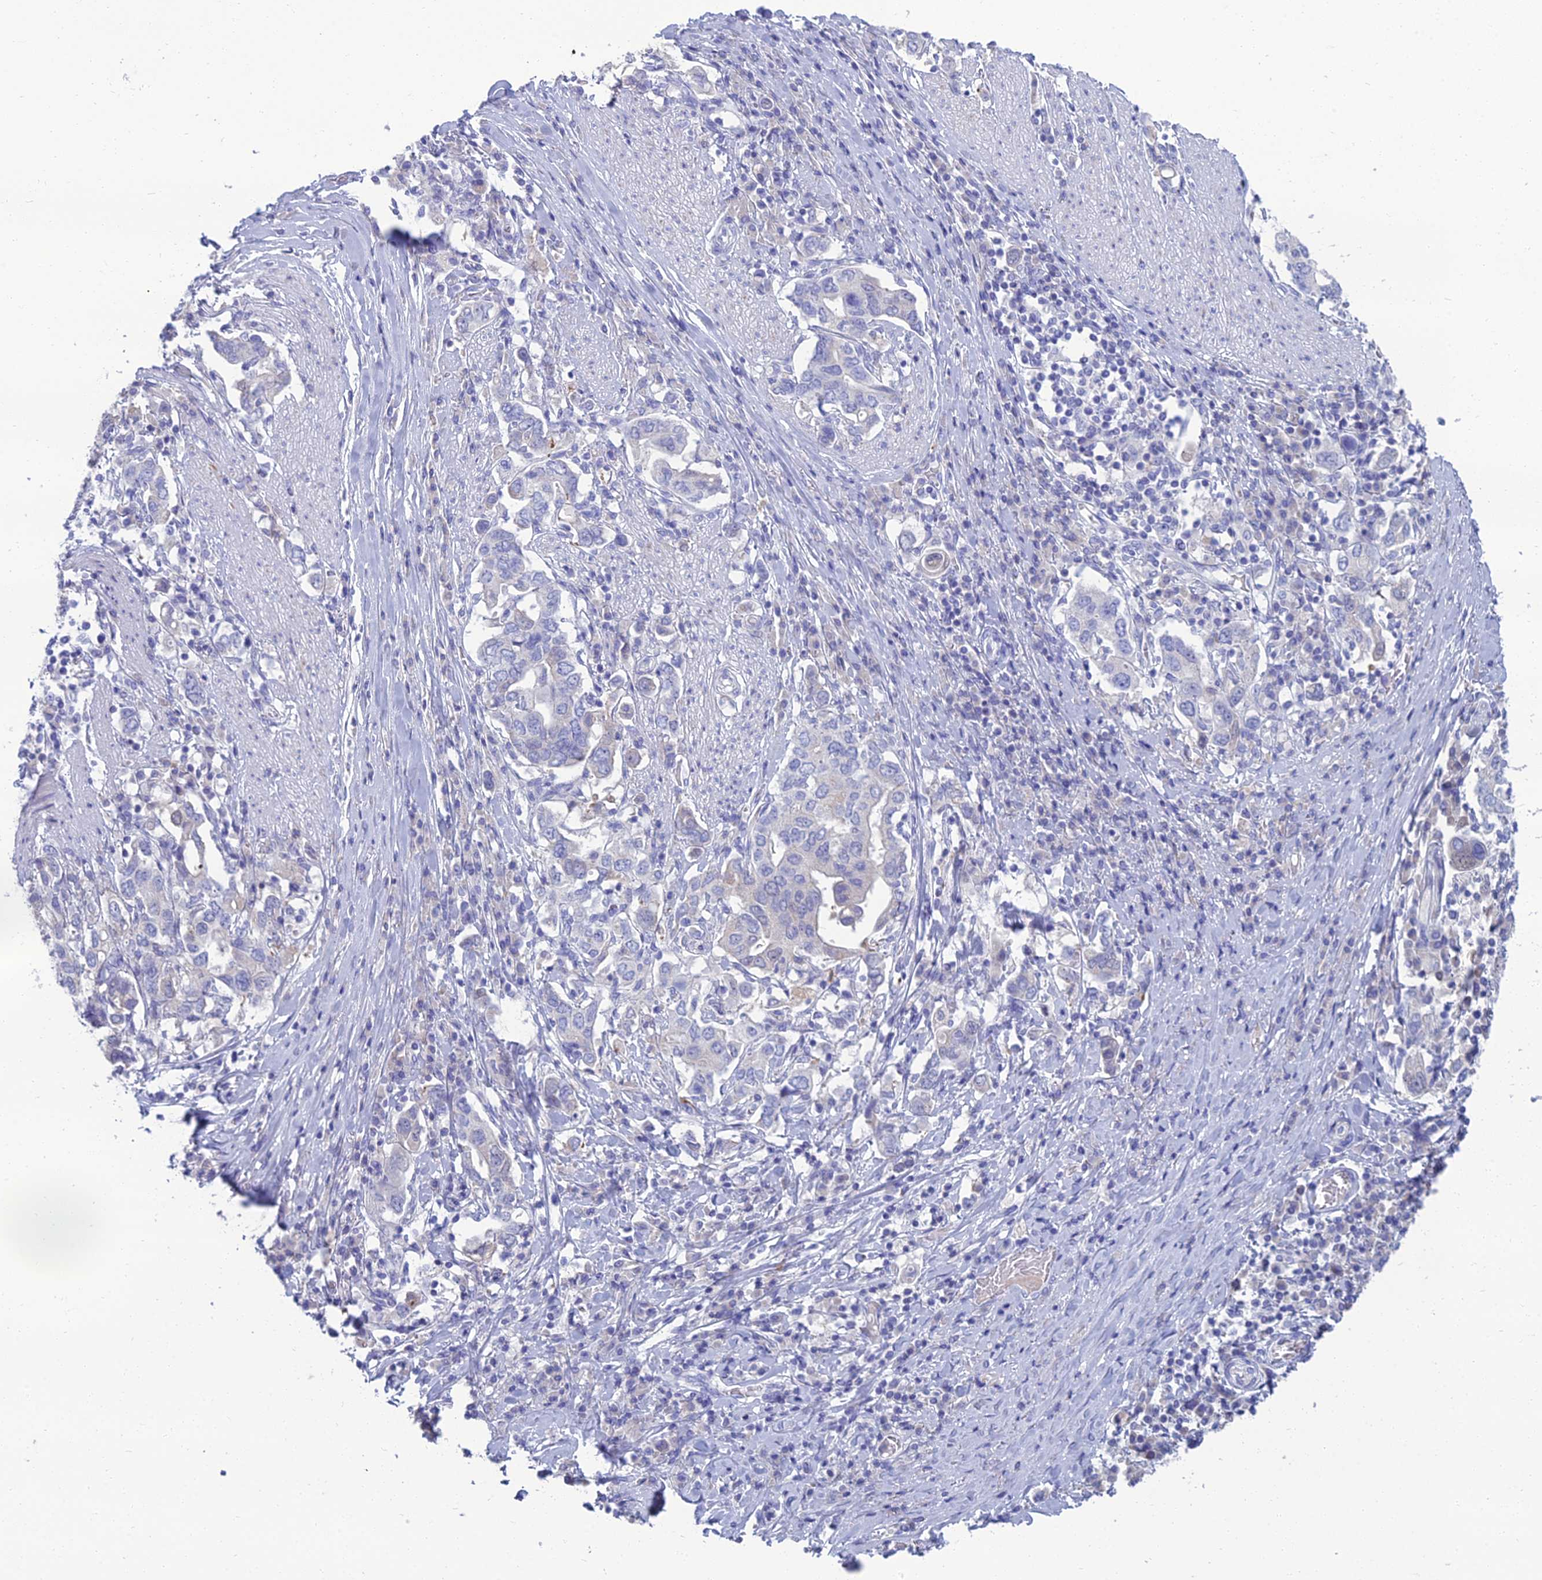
{"staining": {"intensity": "negative", "quantity": "none", "location": "none"}, "tissue": "stomach cancer", "cell_type": "Tumor cells", "image_type": "cancer", "snomed": [{"axis": "morphology", "description": "Adenocarcinoma, NOS"}, {"axis": "topography", "description": "Stomach, upper"}, {"axis": "topography", "description": "Stomach"}], "caption": "Tumor cells are negative for brown protein staining in adenocarcinoma (stomach). (Brightfield microscopy of DAB (3,3'-diaminobenzidine) IHC at high magnification).", "gene": "SPTLC3", "patient": {"sex": "male", "age": 62}}